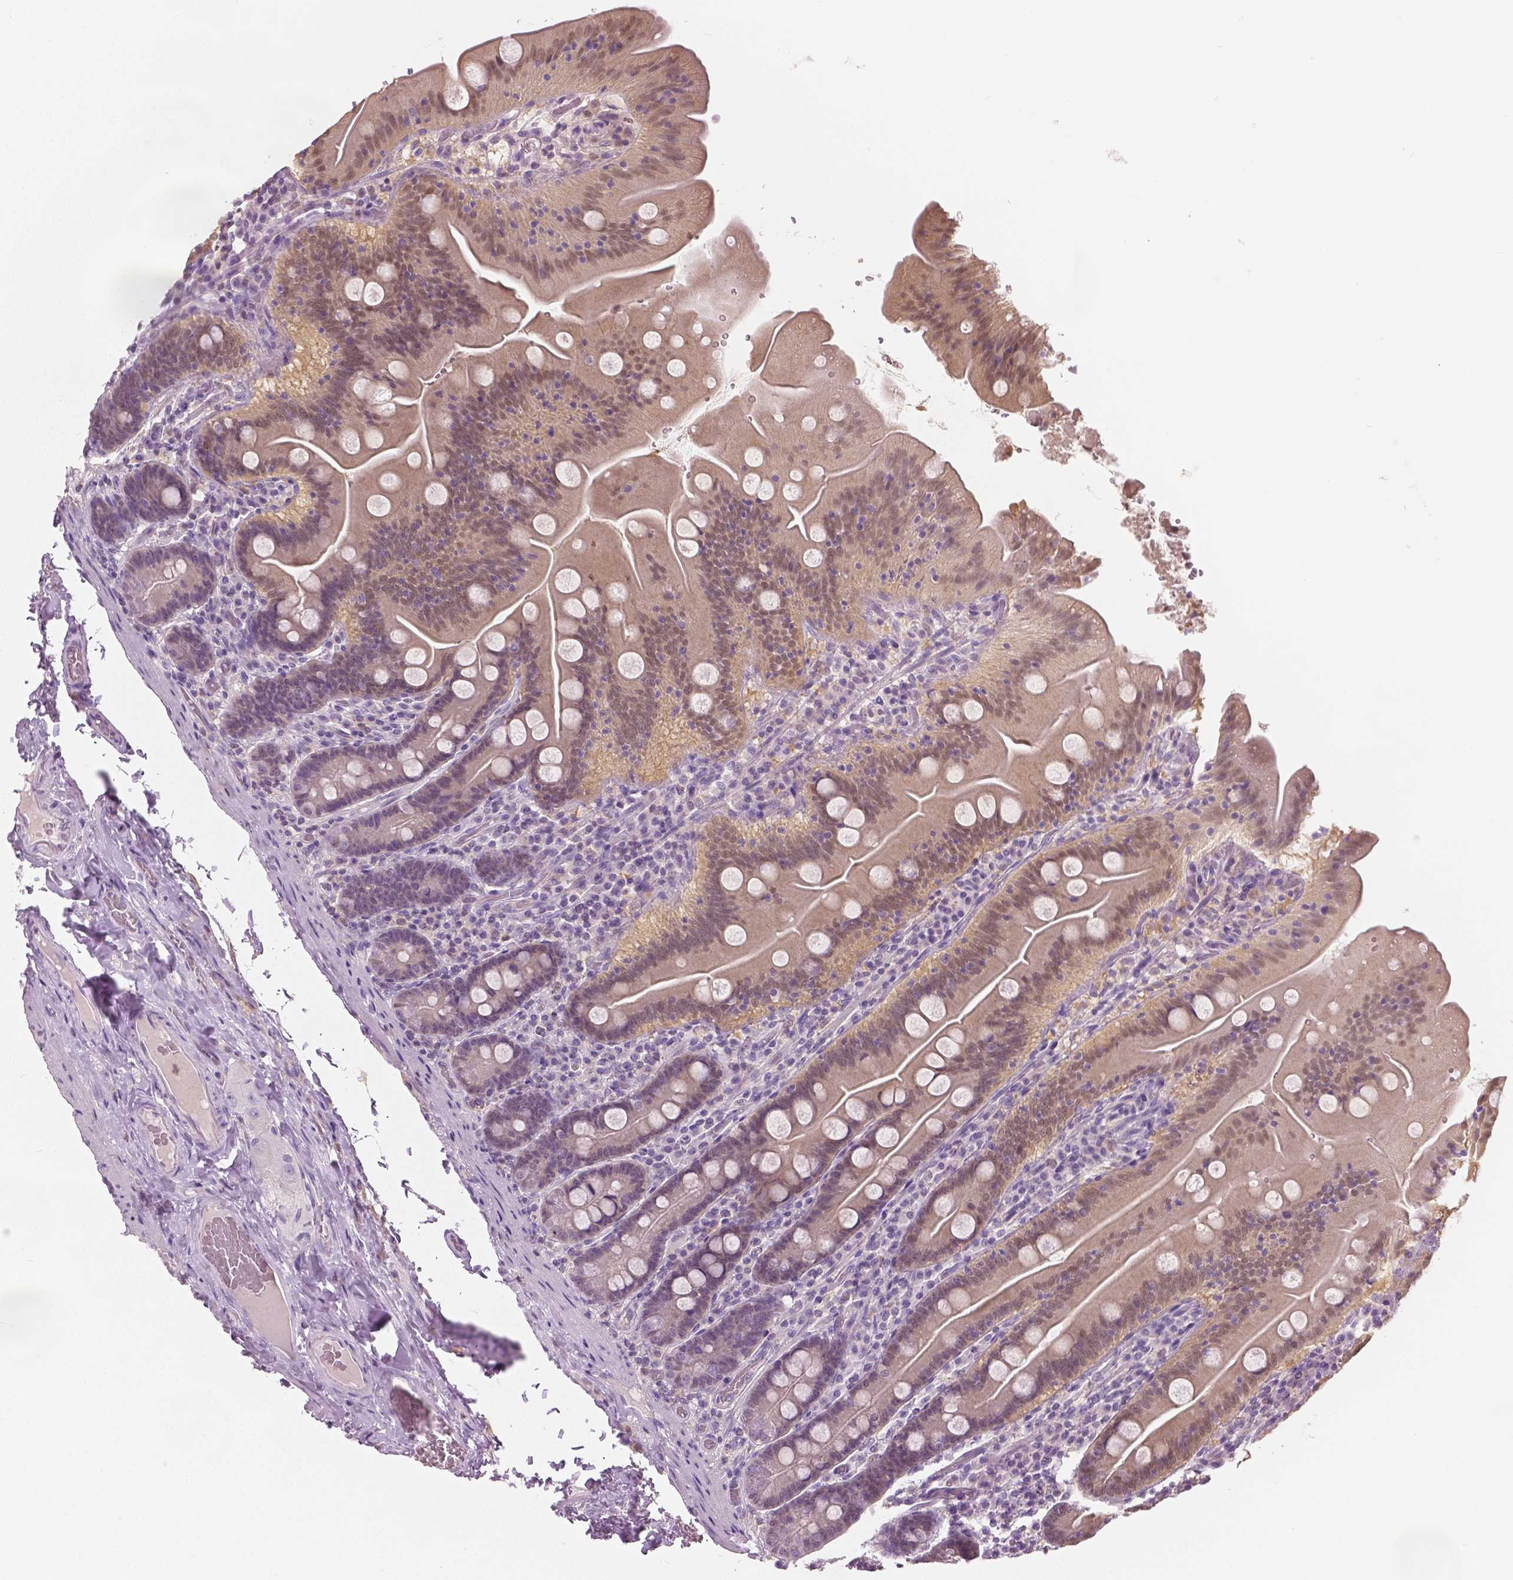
{"staining": {"intensity": "weak", "quantity": ">75%", "location": "cytoplasmic/membranous,nuclear"}, "tissue": "small intestine", "cell_type": "Glandular cells", "image_type": "normal", "snomed": [{"axis": "morphology", "description": "Normal tissue, NOS"}, {"axis": "topography", "description": "Small intestine"}], "caption": "A histopathology image of small intestine stained for a protein displays weak cytoplasmic/membranous,nuclear brown staining in glandular cells. (Stains: DAB in brown, nuclei in blue, Microscopy: brightfield microscopy at high magnification).", "gene": "GALM", "patient": {"sex": "male", "age": 37}}